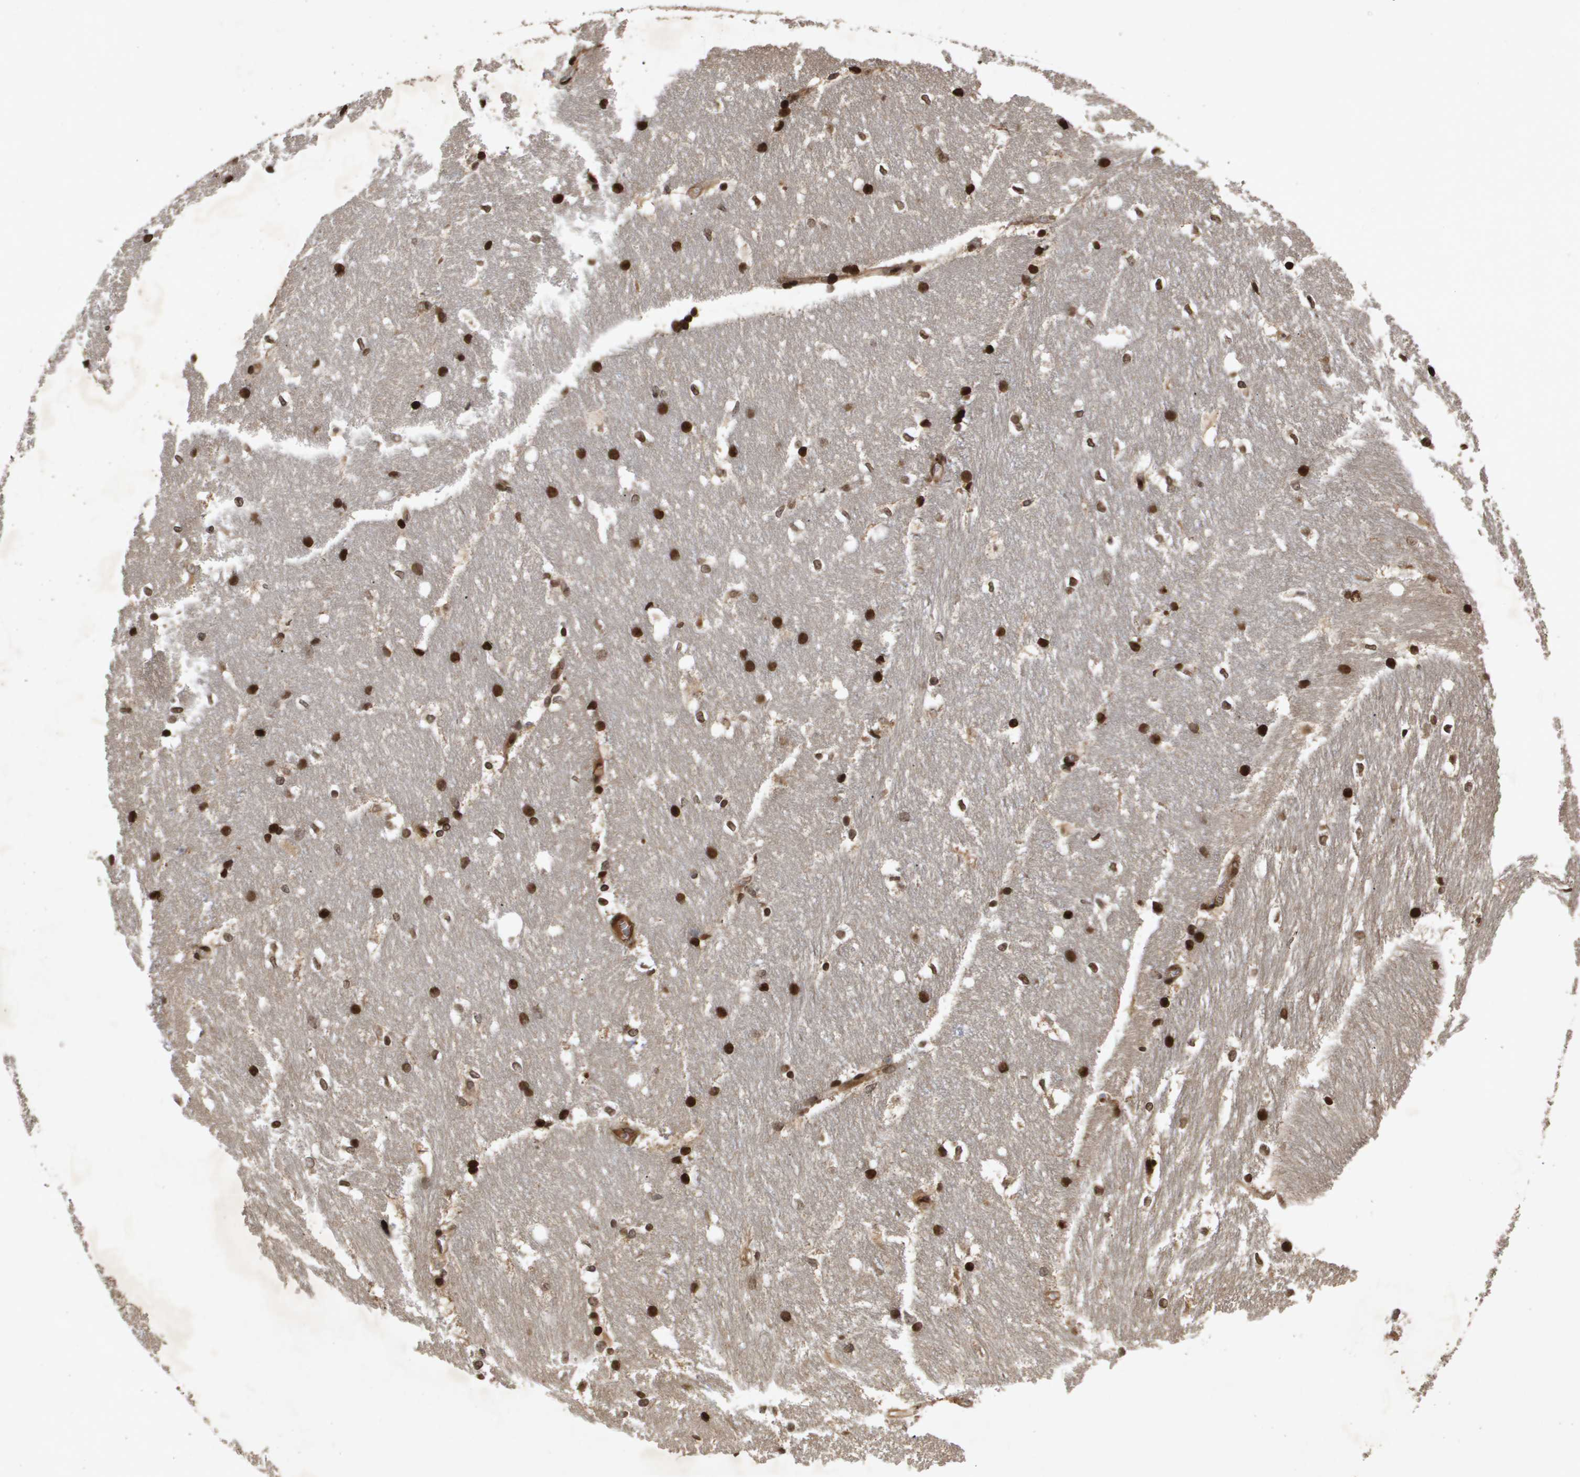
{"staining": {"intensity": "strong", "quantity": "25%-75%", "location": "nuclear"}, "tissue": "hippocampus", "cell_type": "Glial cells", "image_type": "normal", "snomed": [{"axis": "morphology", "description": "Normal tissue, NOS"}, {"axis": "topography", "description": "Hippocampus"}], "caption": "Immunohistochemistry staining of unremarkable hippocampus, which displays high levels of strong nuclear expression in approximately 25%-75% of glial cells indicating strong nuclear protein expression. The staining was performed using DAB (brown) for protein detection and nuclei were counterstained in hematoxylin (blue).", "gene": "HSPA6", "patient": {"sex": "female", "age": 19}}